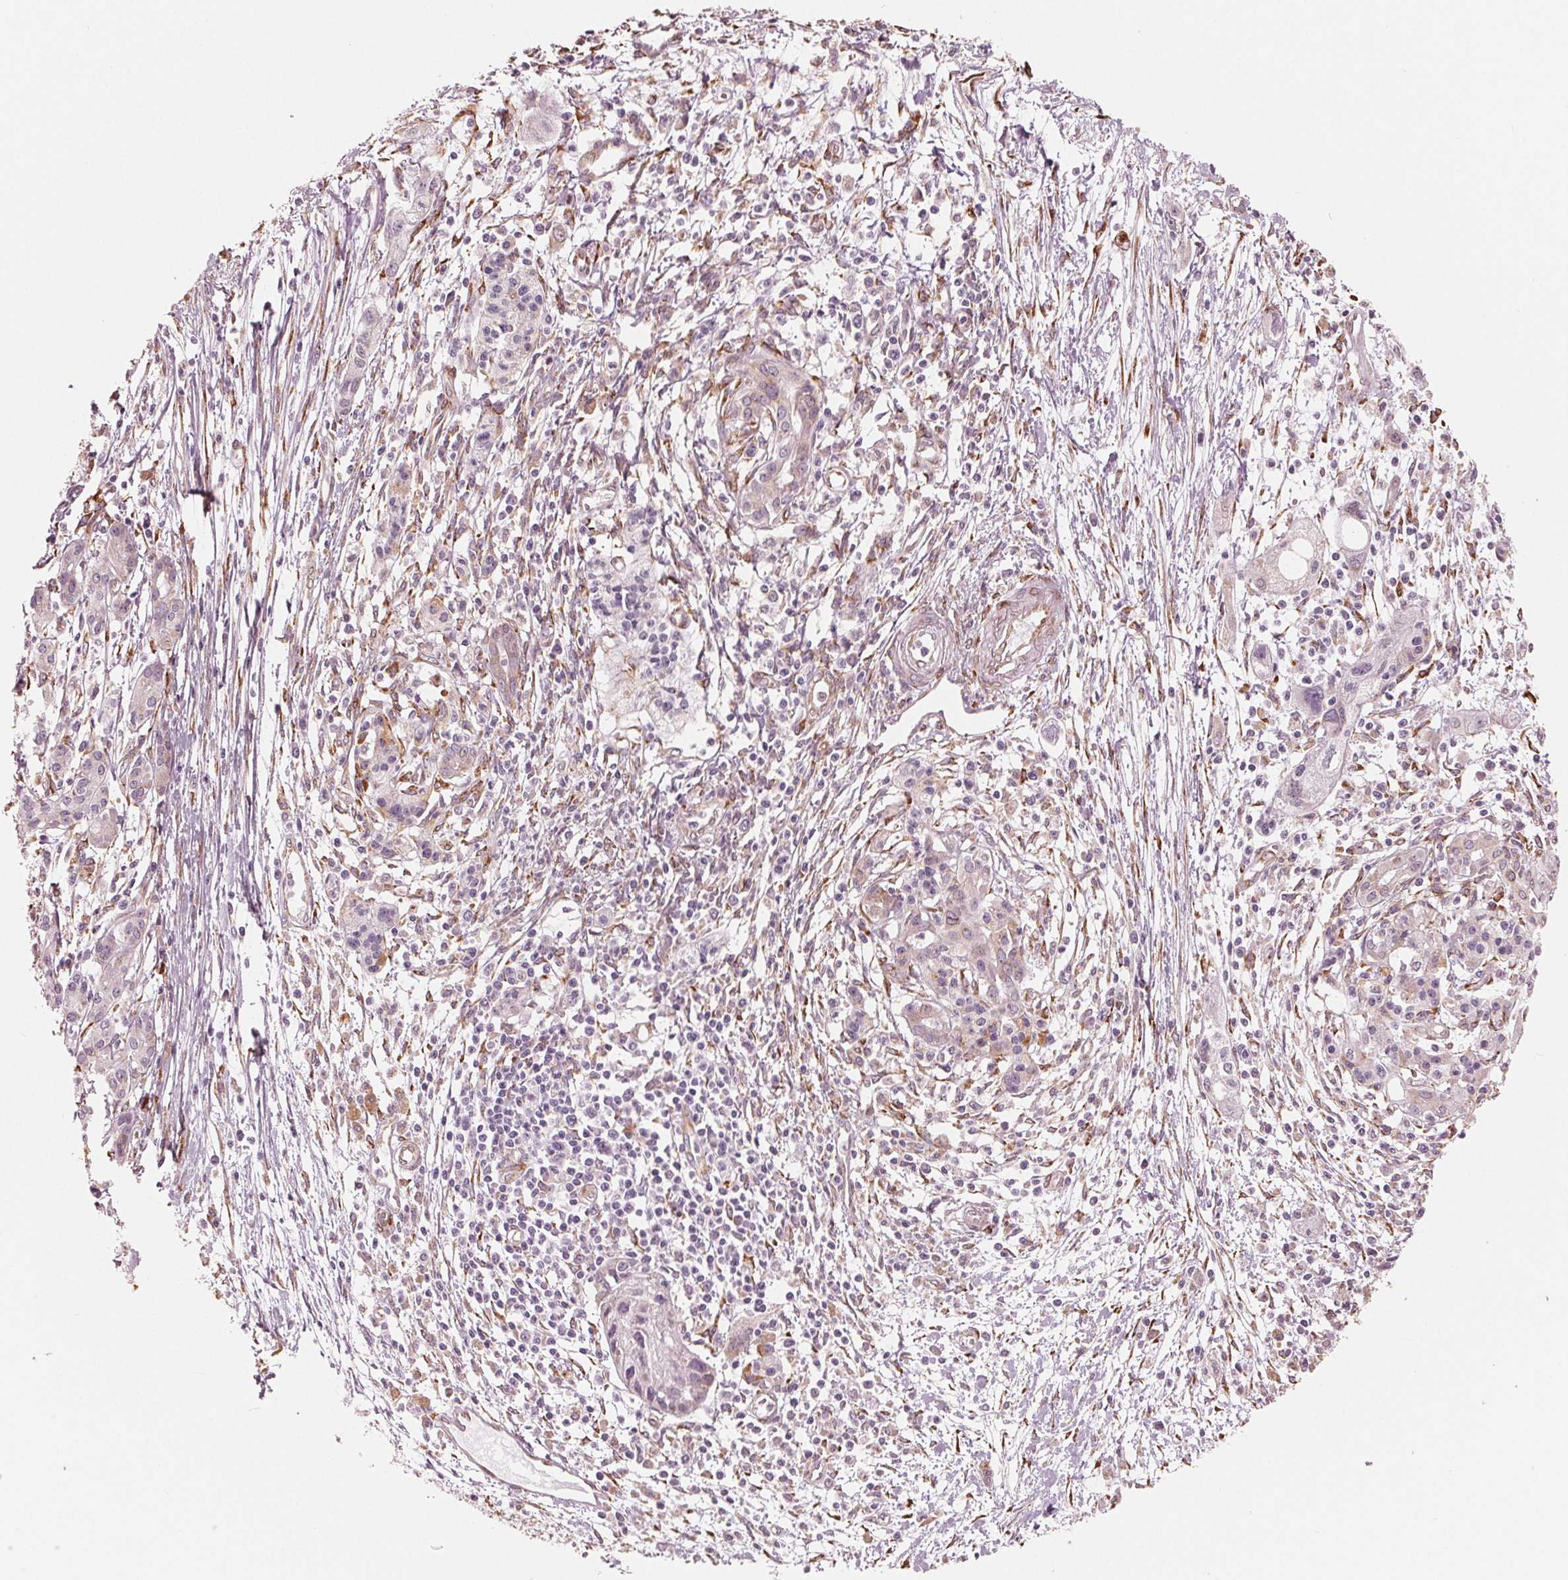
{"staining": {"intensity": "negative", "quantity": "none", "location": "none"}, "tissue": "pancreatic cancer", "cell_type": "Tumor cells", "image_type": "cancer", "snomed": [{"axis": "morphology", "description": "Adenocarcinoma, NOS"}, {"axis": "topography", "description": "Pancreas"}], "caption": "There is no significant staining in tumor cells of pancreatic cancer. (DAB (3,3'-diaminobenzidine) immunohistochemistry (IHC) with hematoxylin counter stain).", "gene": "IKBIP", "patient": {"sex": "female", "age": 61}}